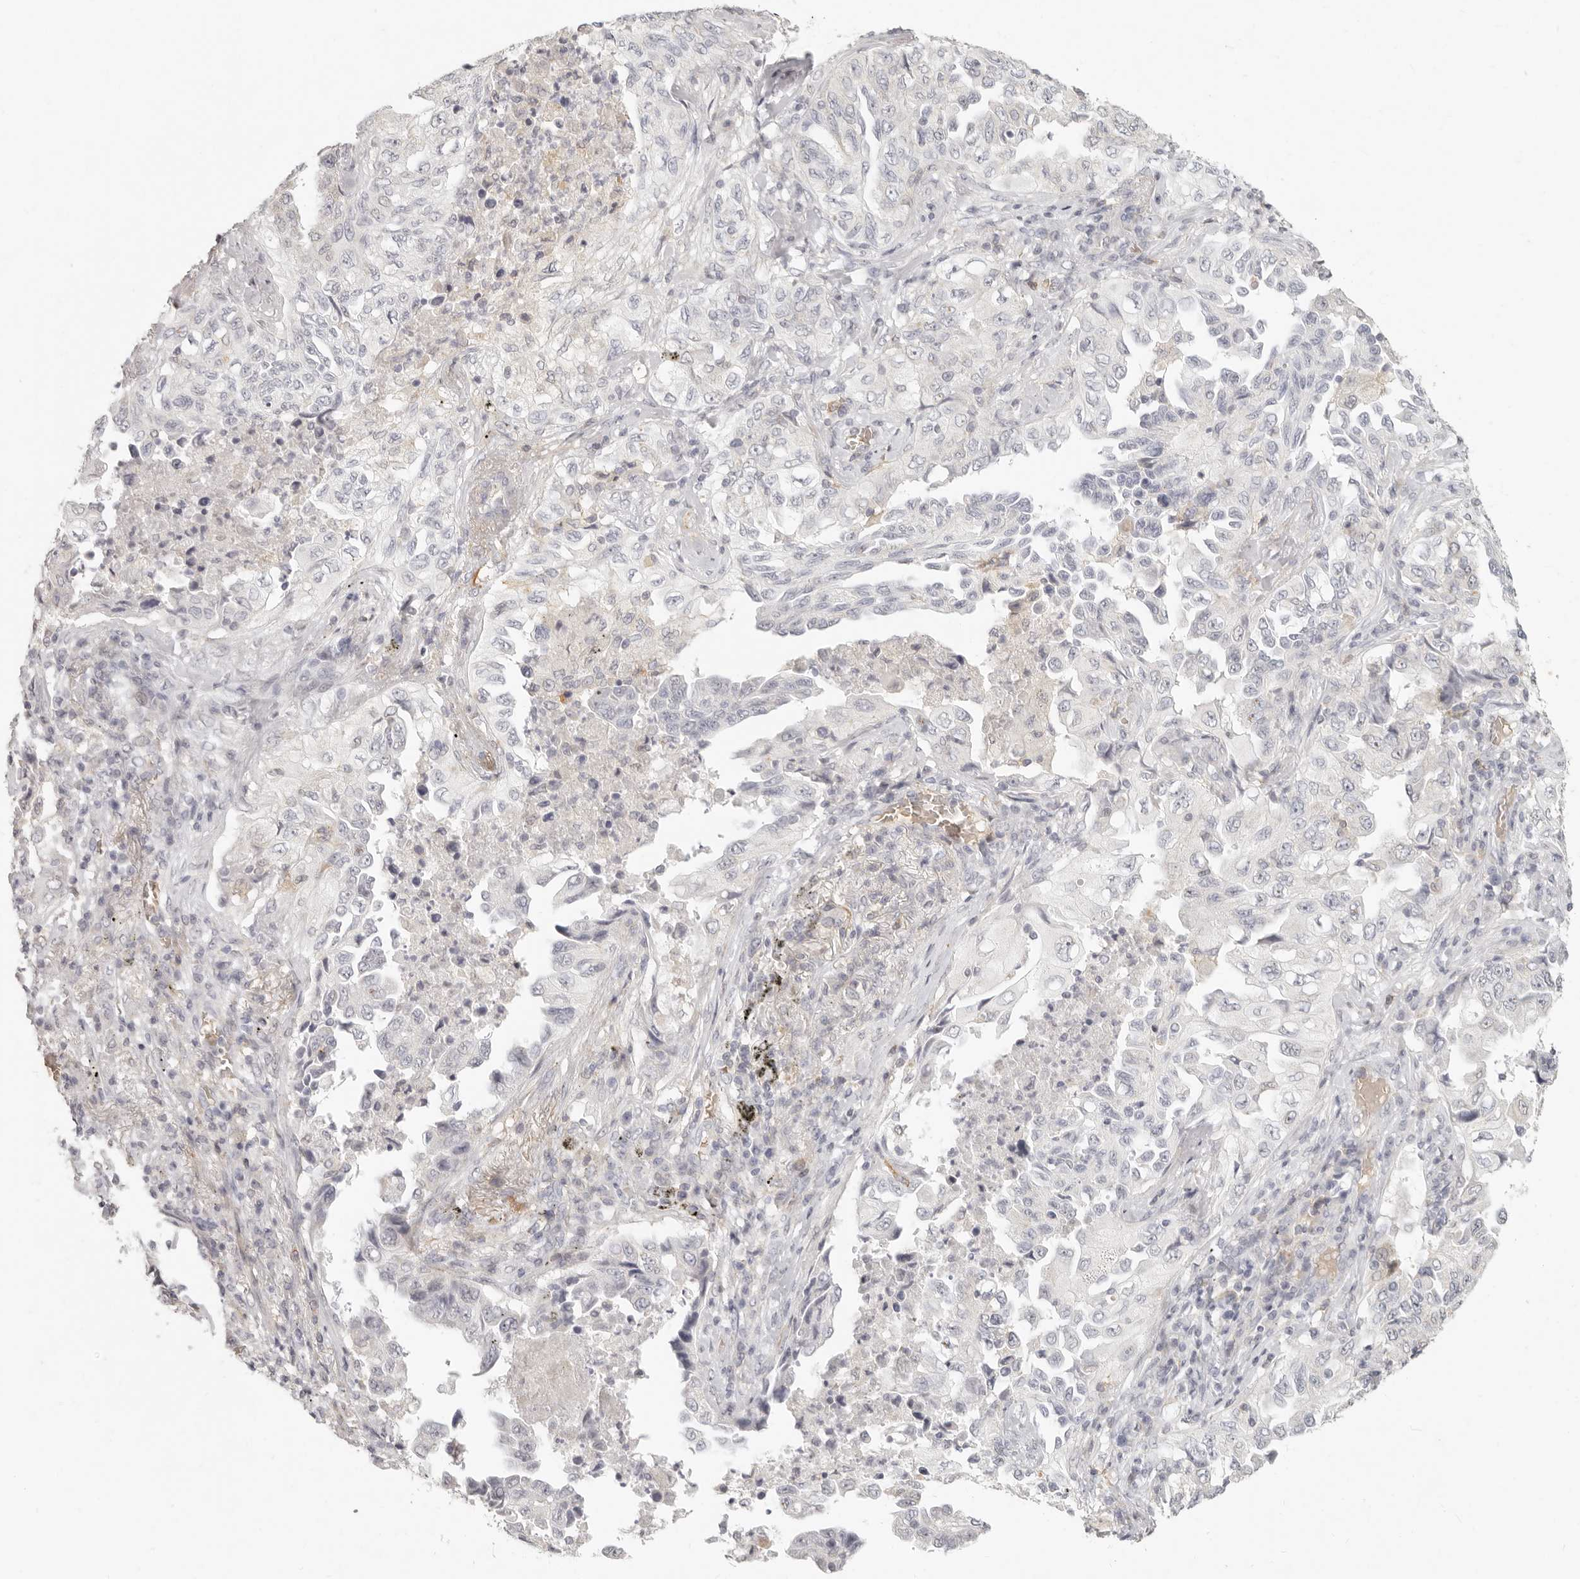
{"staining": {"intensity": "negative", "quantity": "none", "location": "none"}, "tissue": "lung cancer", "cell_type": "Tumor cells", "image_type": "cancer", "snomed": [{"axis": "morphology", "description": "Adenocarcinoma, NOS"}, {"axis": "topography", "description": "Lung"}], "caption": "This photomicrograph is of lung adenocarcinoma stained with immunohistochemistry to label a protein in brown with the nuclei are counter-stained blue. There is no expression in tumor cells.", "gene": "NIBAN1", "patient": {"sex": "female", "age": 51}}